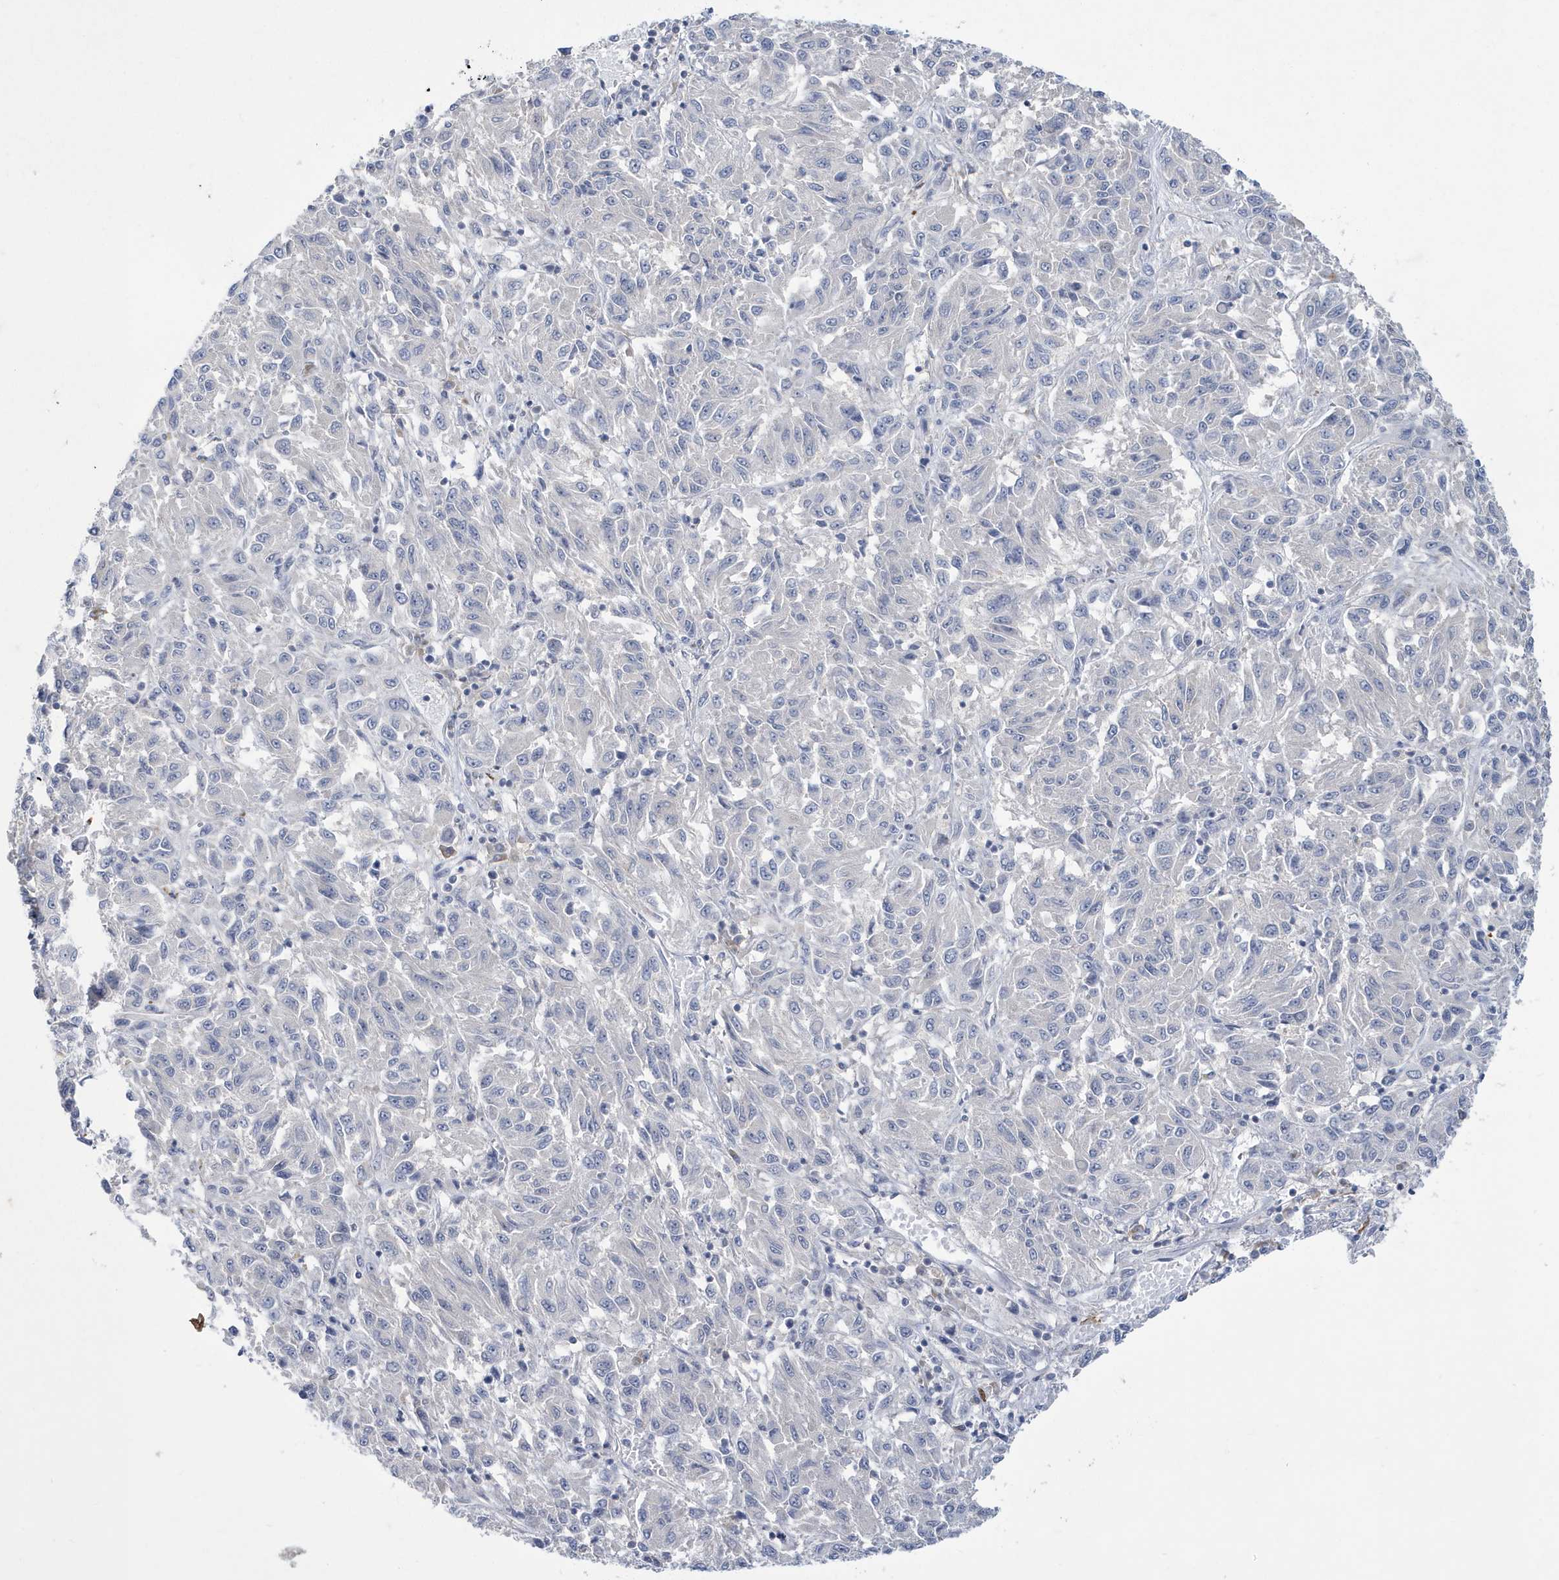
{"staining": {"intensity": "negative", "quantity": "none", "location": "none"}, "tissue": "melanoma", "cell_type": "Tumor cells", "image_type": "cancer", "snomed": [{"axis": "morphology", "description": "Malignant melanoma, Metastatic site"}, {"axis": "topography", "description": "Lung"}], "caption": "The histopathology image shows no staining of tumor cells in melanoma.", "gene": "ZNF654", "patient": {"sex": "male", "age": 64}}